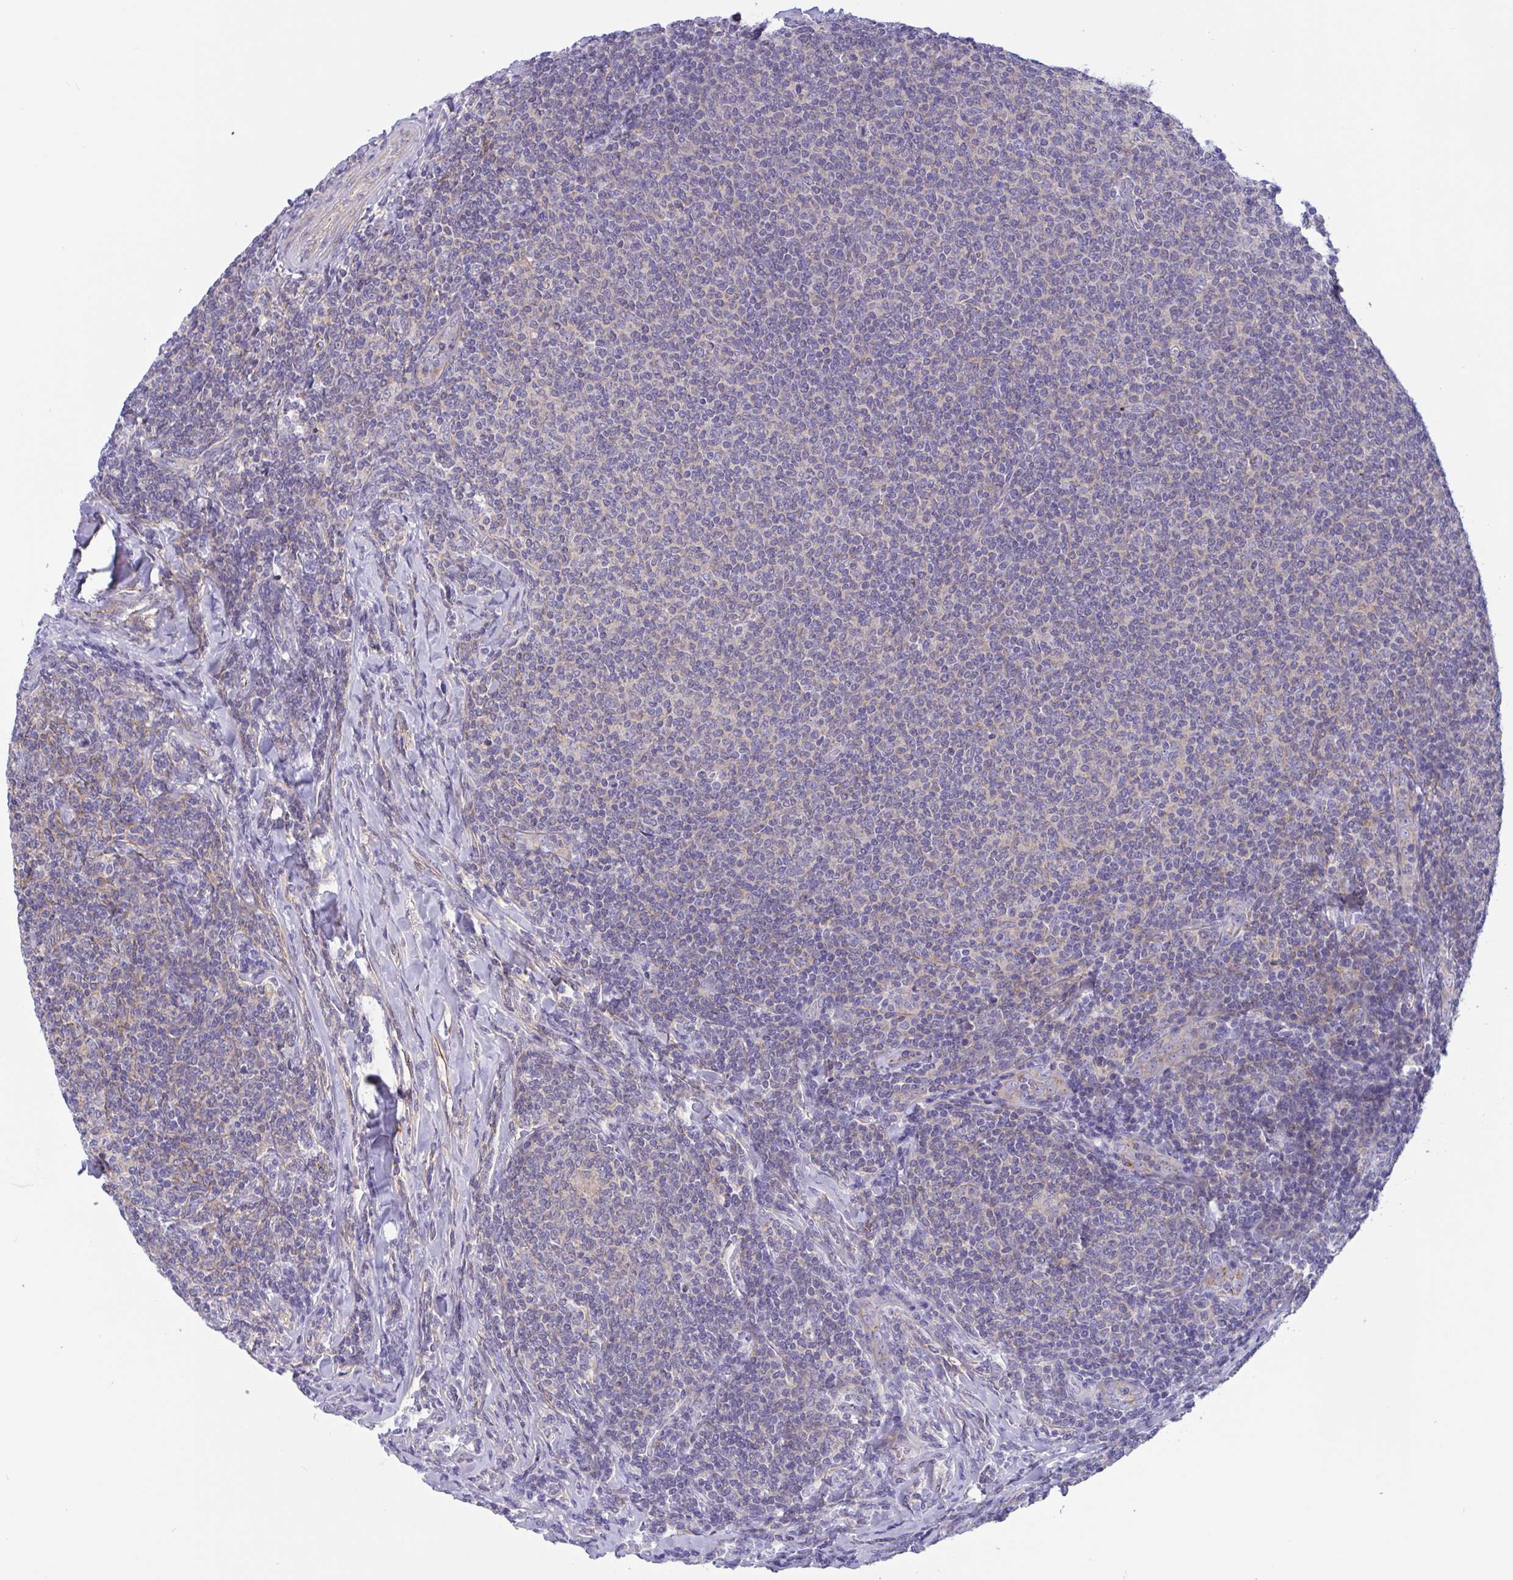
{"staining": {"intensity": "negative", "quantity": "none", "location": "none"}, "tissue": "lymphoma", "cell_type": "Tumor cells", "image_type": "cancer", "snomed": [{"axis": "morphology", "description": "Malignant lymphoma, non-Hodgkin's type, Low grade"}, {"axis": "topography", "description": "Lymph node"}], "caption": "The photomicrograph reveals no significant positivity in tumor cells of lymphoma.", "gene": "OXLD1", "patient": {"sex": "male", "age": 52}}